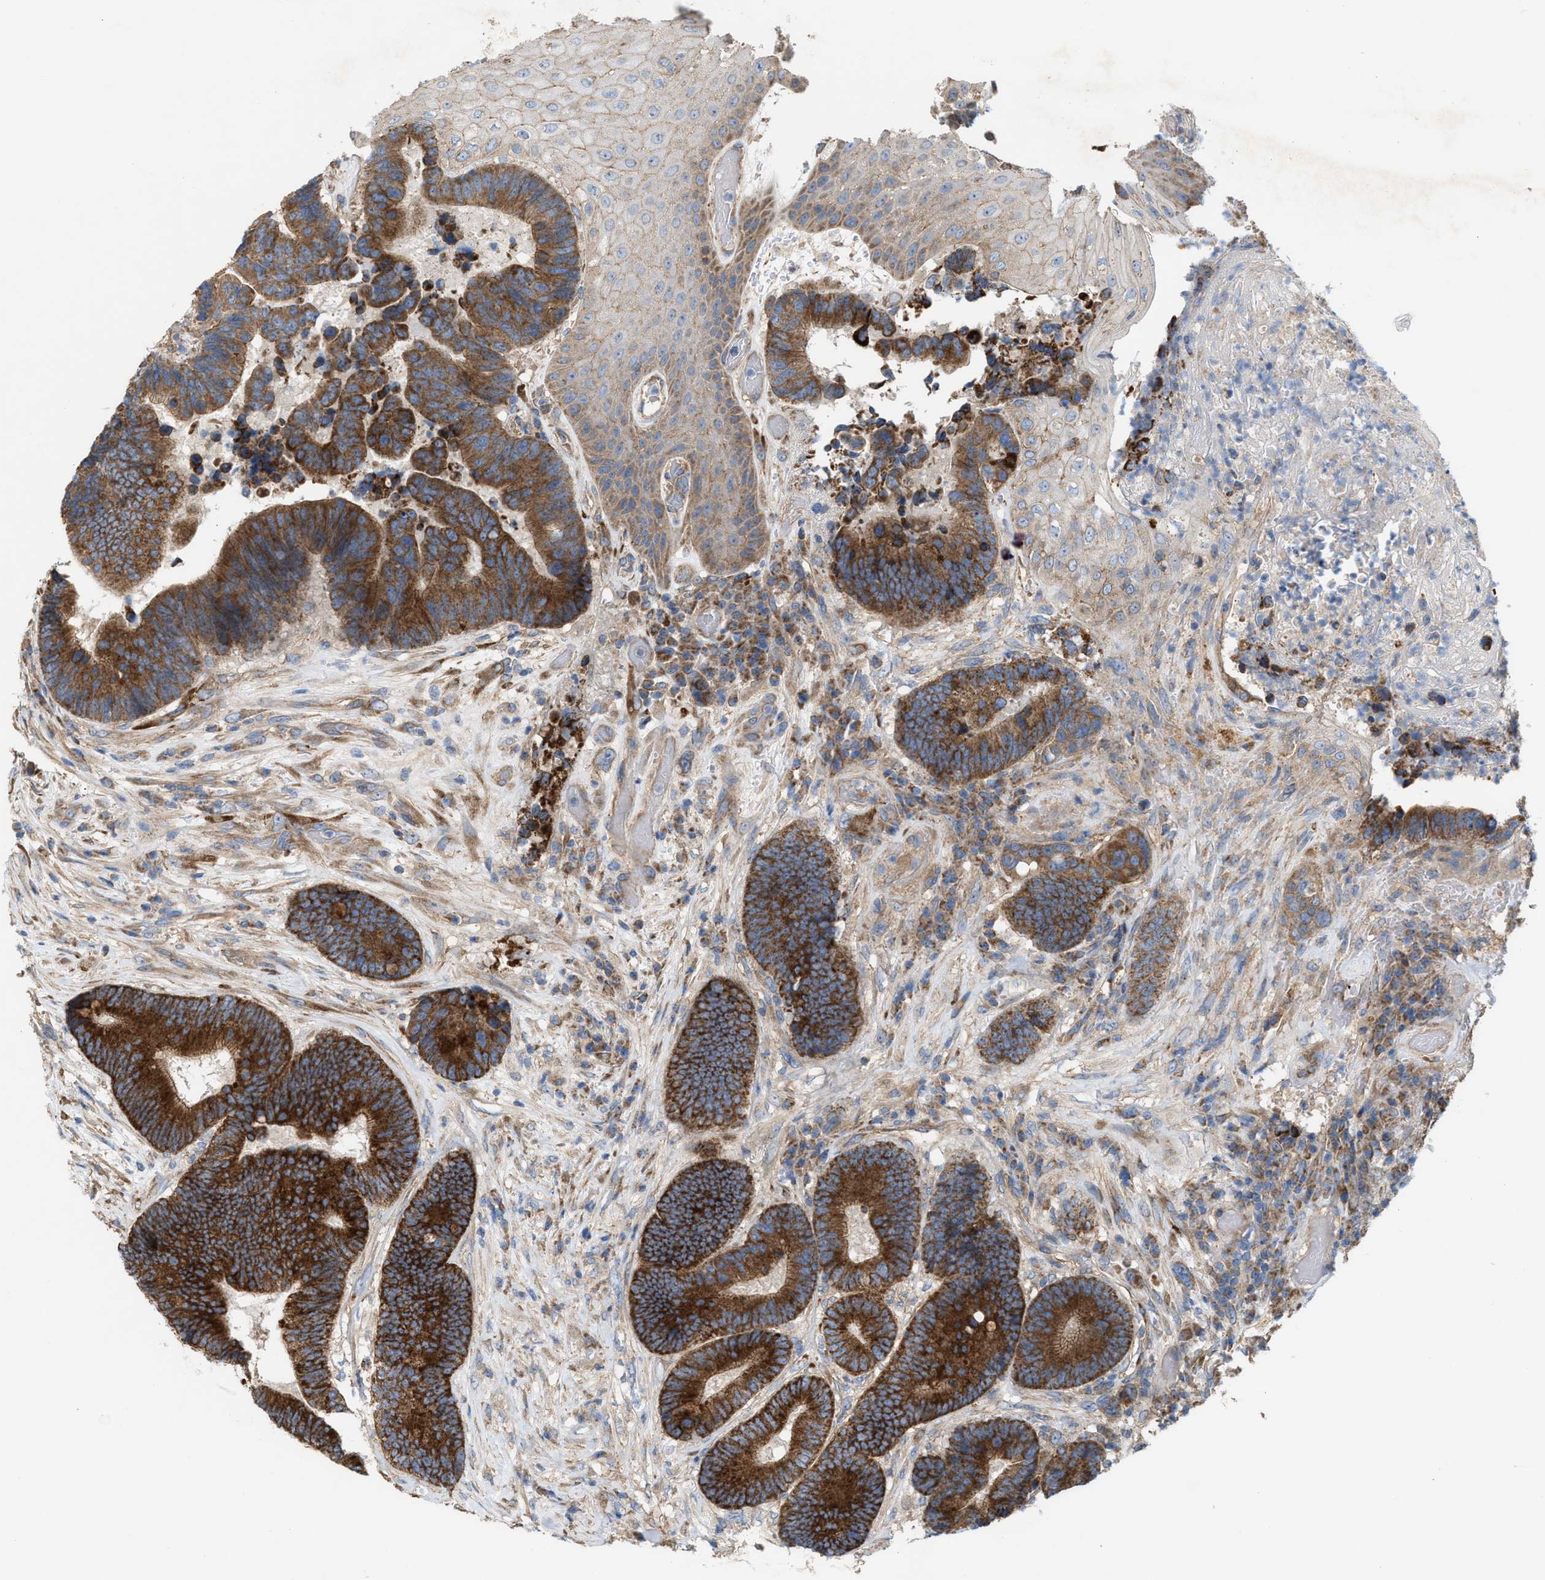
{"staining": {"intensity": "strong", "quantity": ">75%", "location": "cytoplasmic/membranous"}, "tissue": "colorectal cancer", "cell_type": "Tumor cells", "image_type": "cancer", "snomed": [{"axis": "morphology", "description": "Adenocarcinoma, NOS"}, {"axis": "topography", "description": "Rectum"}, {"axis": "topography", "description": "Anal"}], "caption": "Colorectal cancer was stained to show a protein in brown. There is high levels of strong cytoplasmic/membranous positivity in approximately >75% of tumor cells.", "gene": "OXSM", "patient": {"sex": "female", "age": 89}}